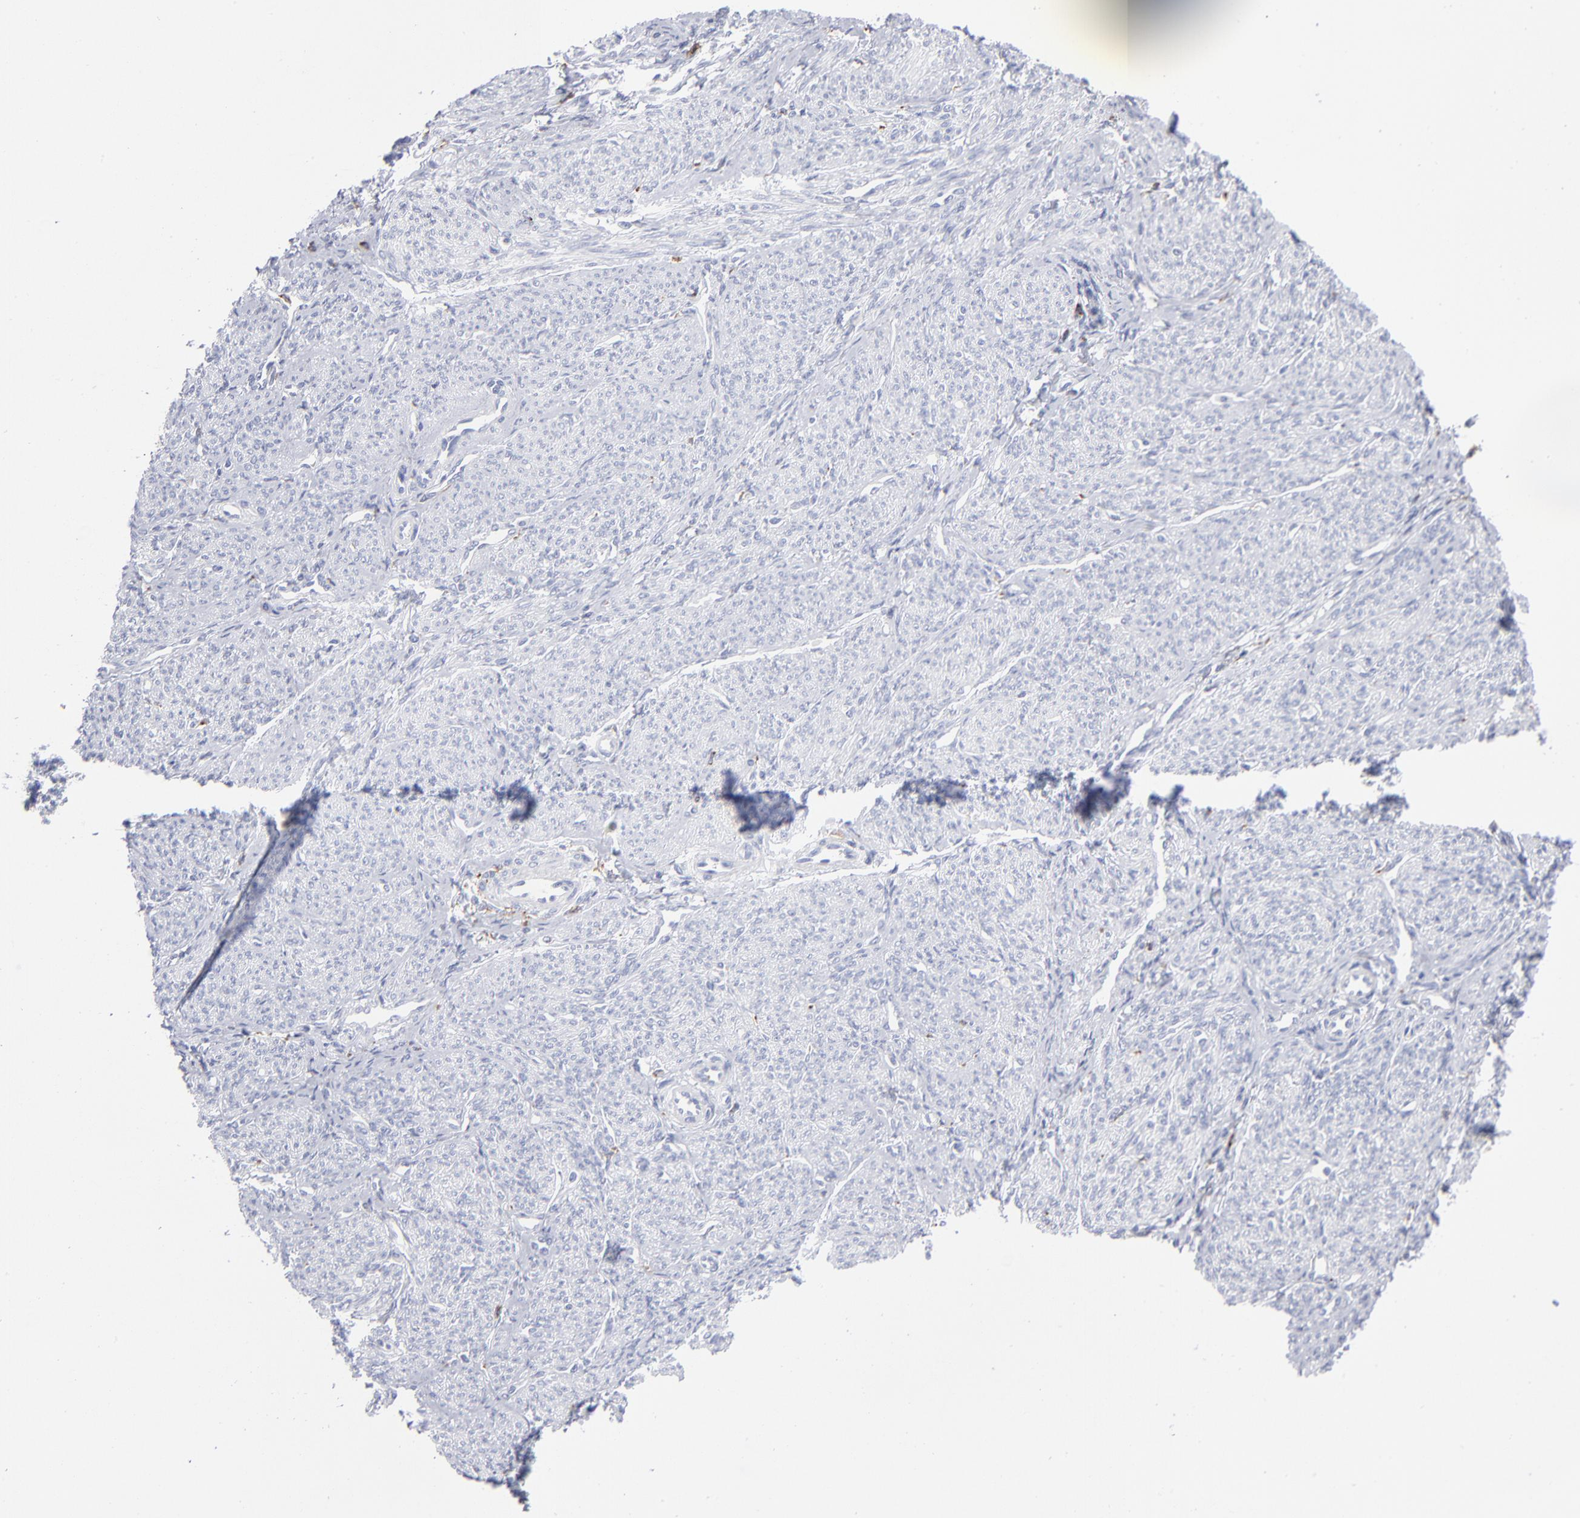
{"staining": {"intensity": "negative", "quantity": "none", "location": "none"}, "tissue": "smooth muscle", "cell_type": "Smooth muscle cells", "image_type": "normal", "snomed": [{"axis": "morphology", "description": "Normal tissue, NOS"}, {"axis": "topography", "description": "Smooth muscle"}], "caption": "Immunohistochemistry micrograph of unremarkable human smooth muscle stained for a protein (brown), which reveals no expression in smooth muscle cells.", "gene": "CD180", "patient": {"sex": "female", "age": 65}}